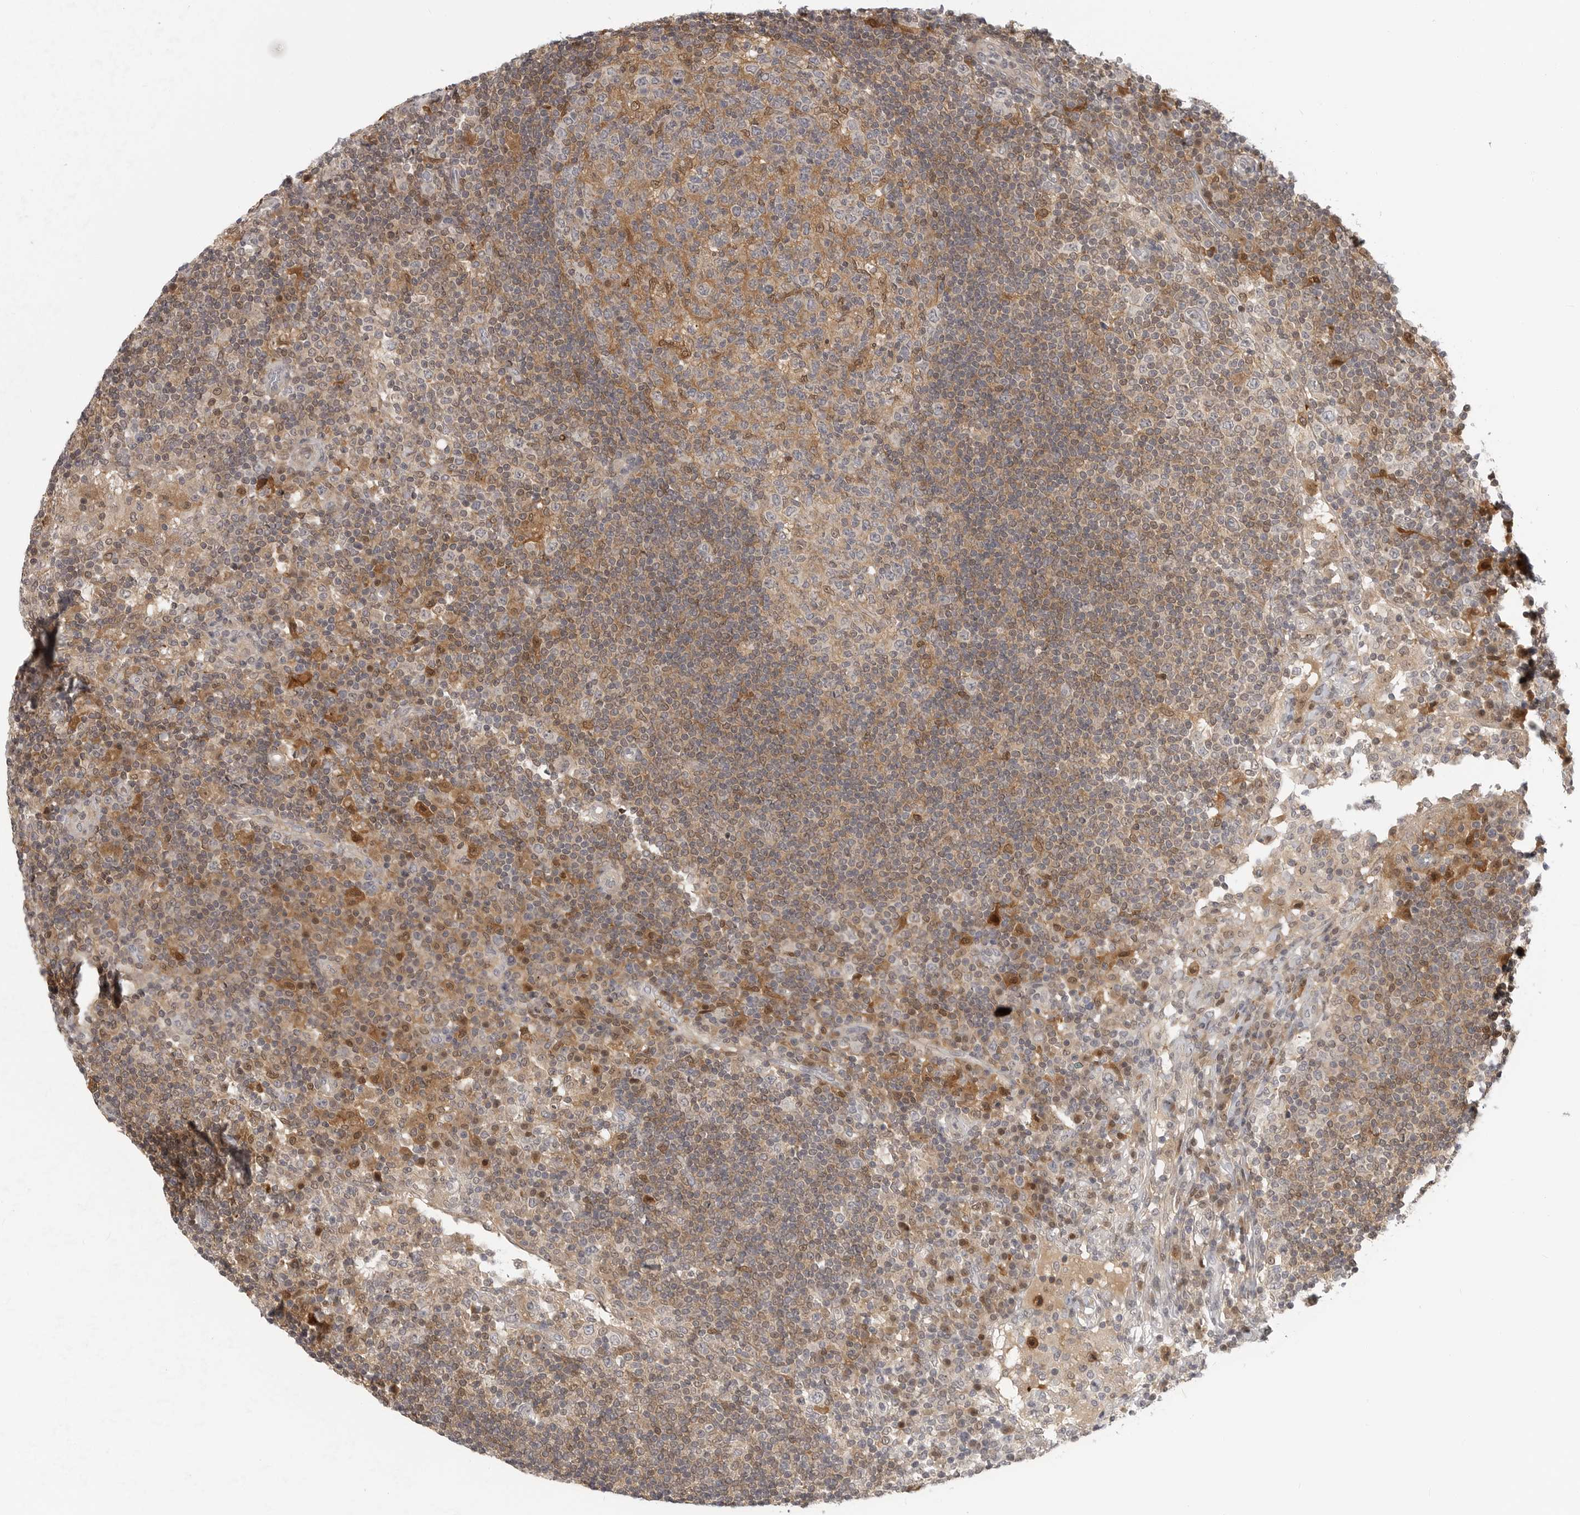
{"staining": {"intensity": "weak", "quantity": "25%-75%", "location": "cytoplasmic/membranous,nuclear"}, "tissue": "lymph node", "cell_type": "Germinal center cells", "image_type": "normal", "snomed": [{"axis": "morphology", "description": "Normal tissue, NOS"}, {"axis": "topography", "description": "Lymph node"}], "caption": "A micrograph of human lymph node stained for a protein displays weak cytoplasmic/membranous,nuclear brown staining in germinal center cells.", "gene": "CTIF", "patient": {"sex": "female", "age": 53}}